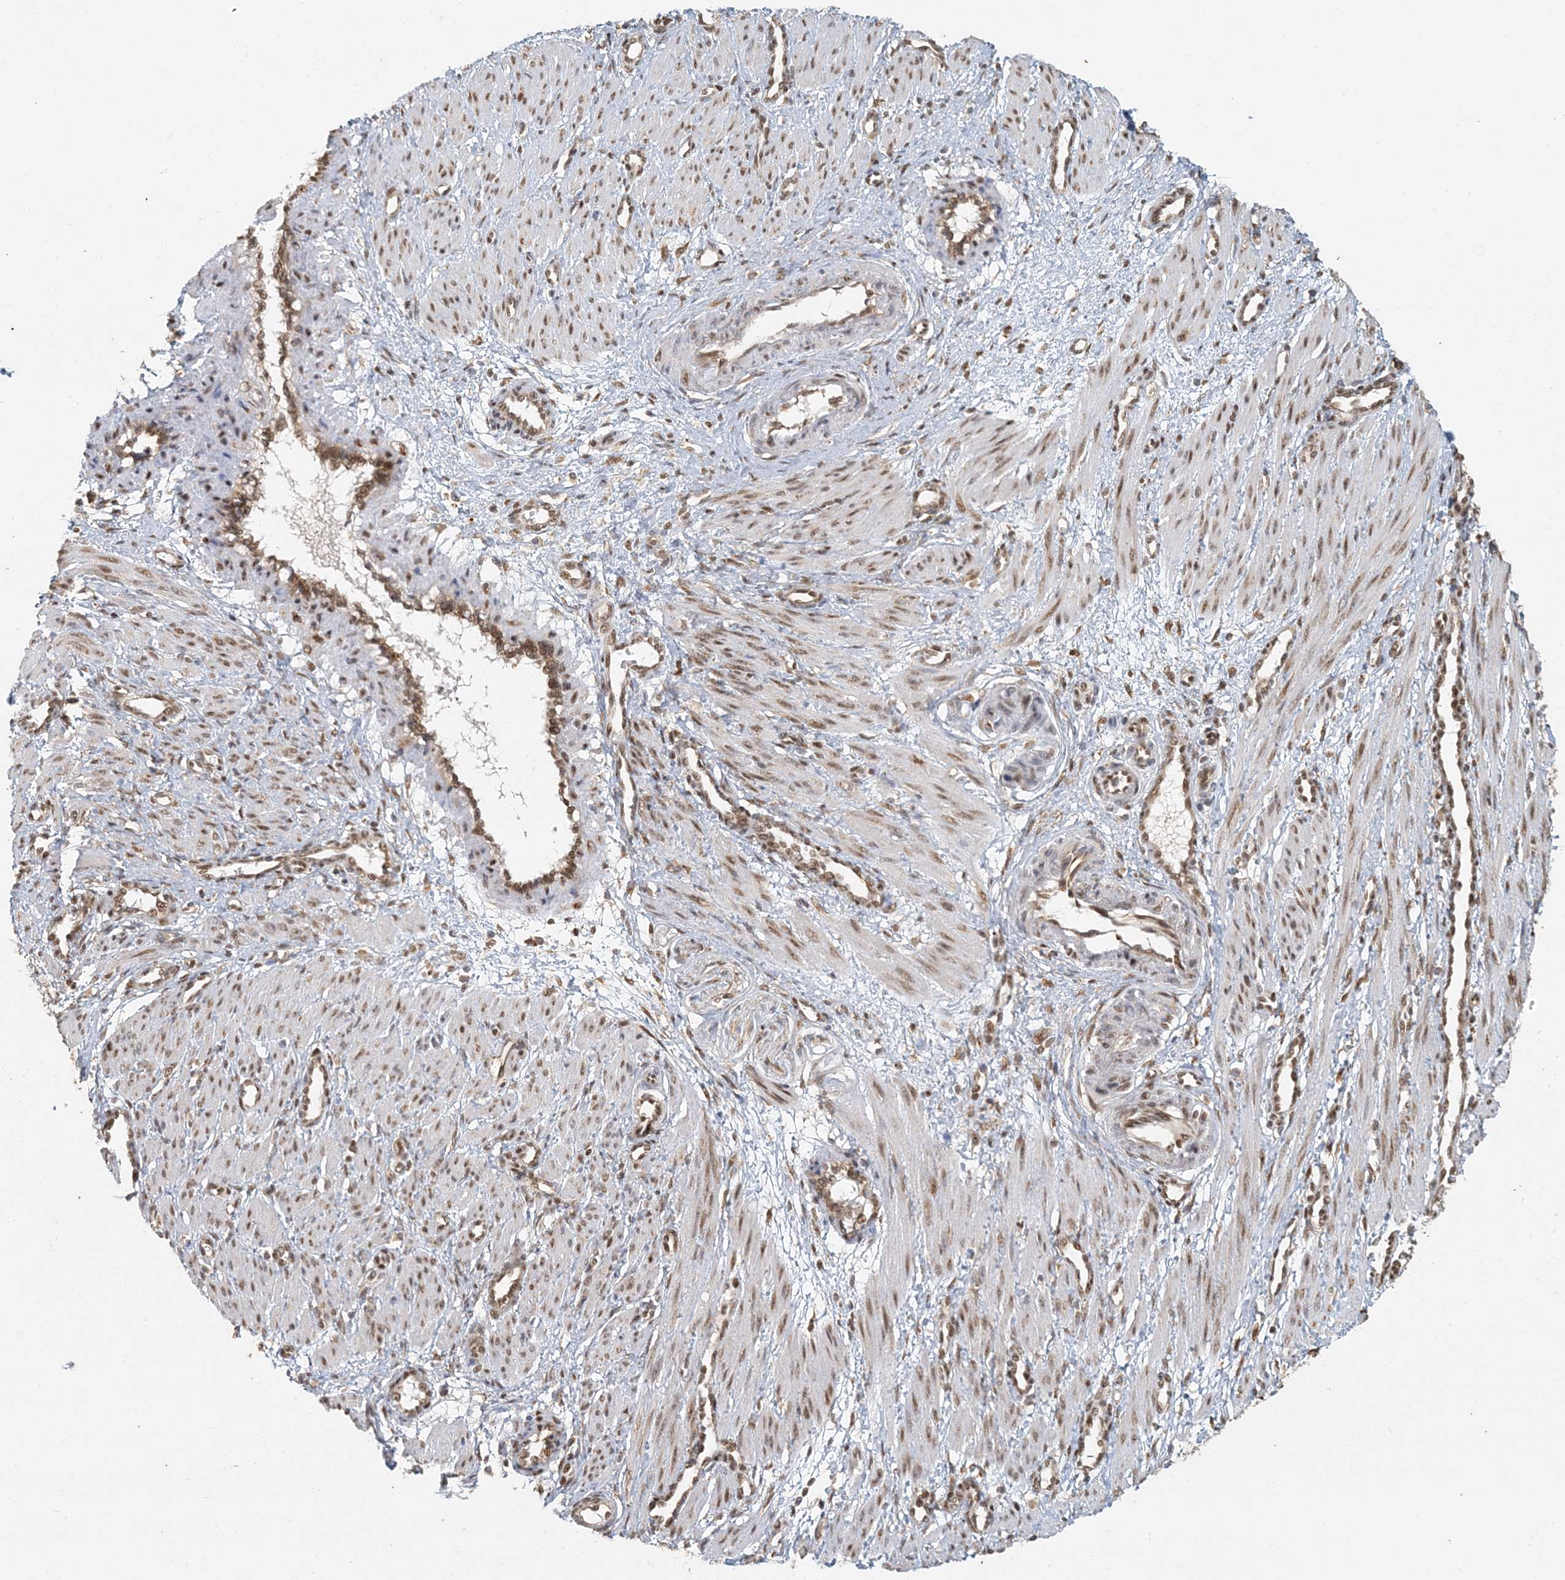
{"staining": {"intensity": "strong", "quantity": ">75%", "location": "nuclear"}, "tissue": "smooth muscle", "cell_type": "Smooth muscle cells", "image_type": "normal", "snomed": [{"axis": "morphology", "description": "Normal tissue, NOS"}, {"axis": "topography", "description": "Endometrium"}], "caption": "Immunohistochemistry (IHC) photomicrograph of benign smooth muscle: human smooth muscle stained using immunohistochemistry (IHC) reveals high levels of strong protein expression localized specifically in the nuclear of smooth muscle cells, appearing as a nuclear brown color.", "gene": "AK9", "patient": {"sex": "female", "age": 33}}